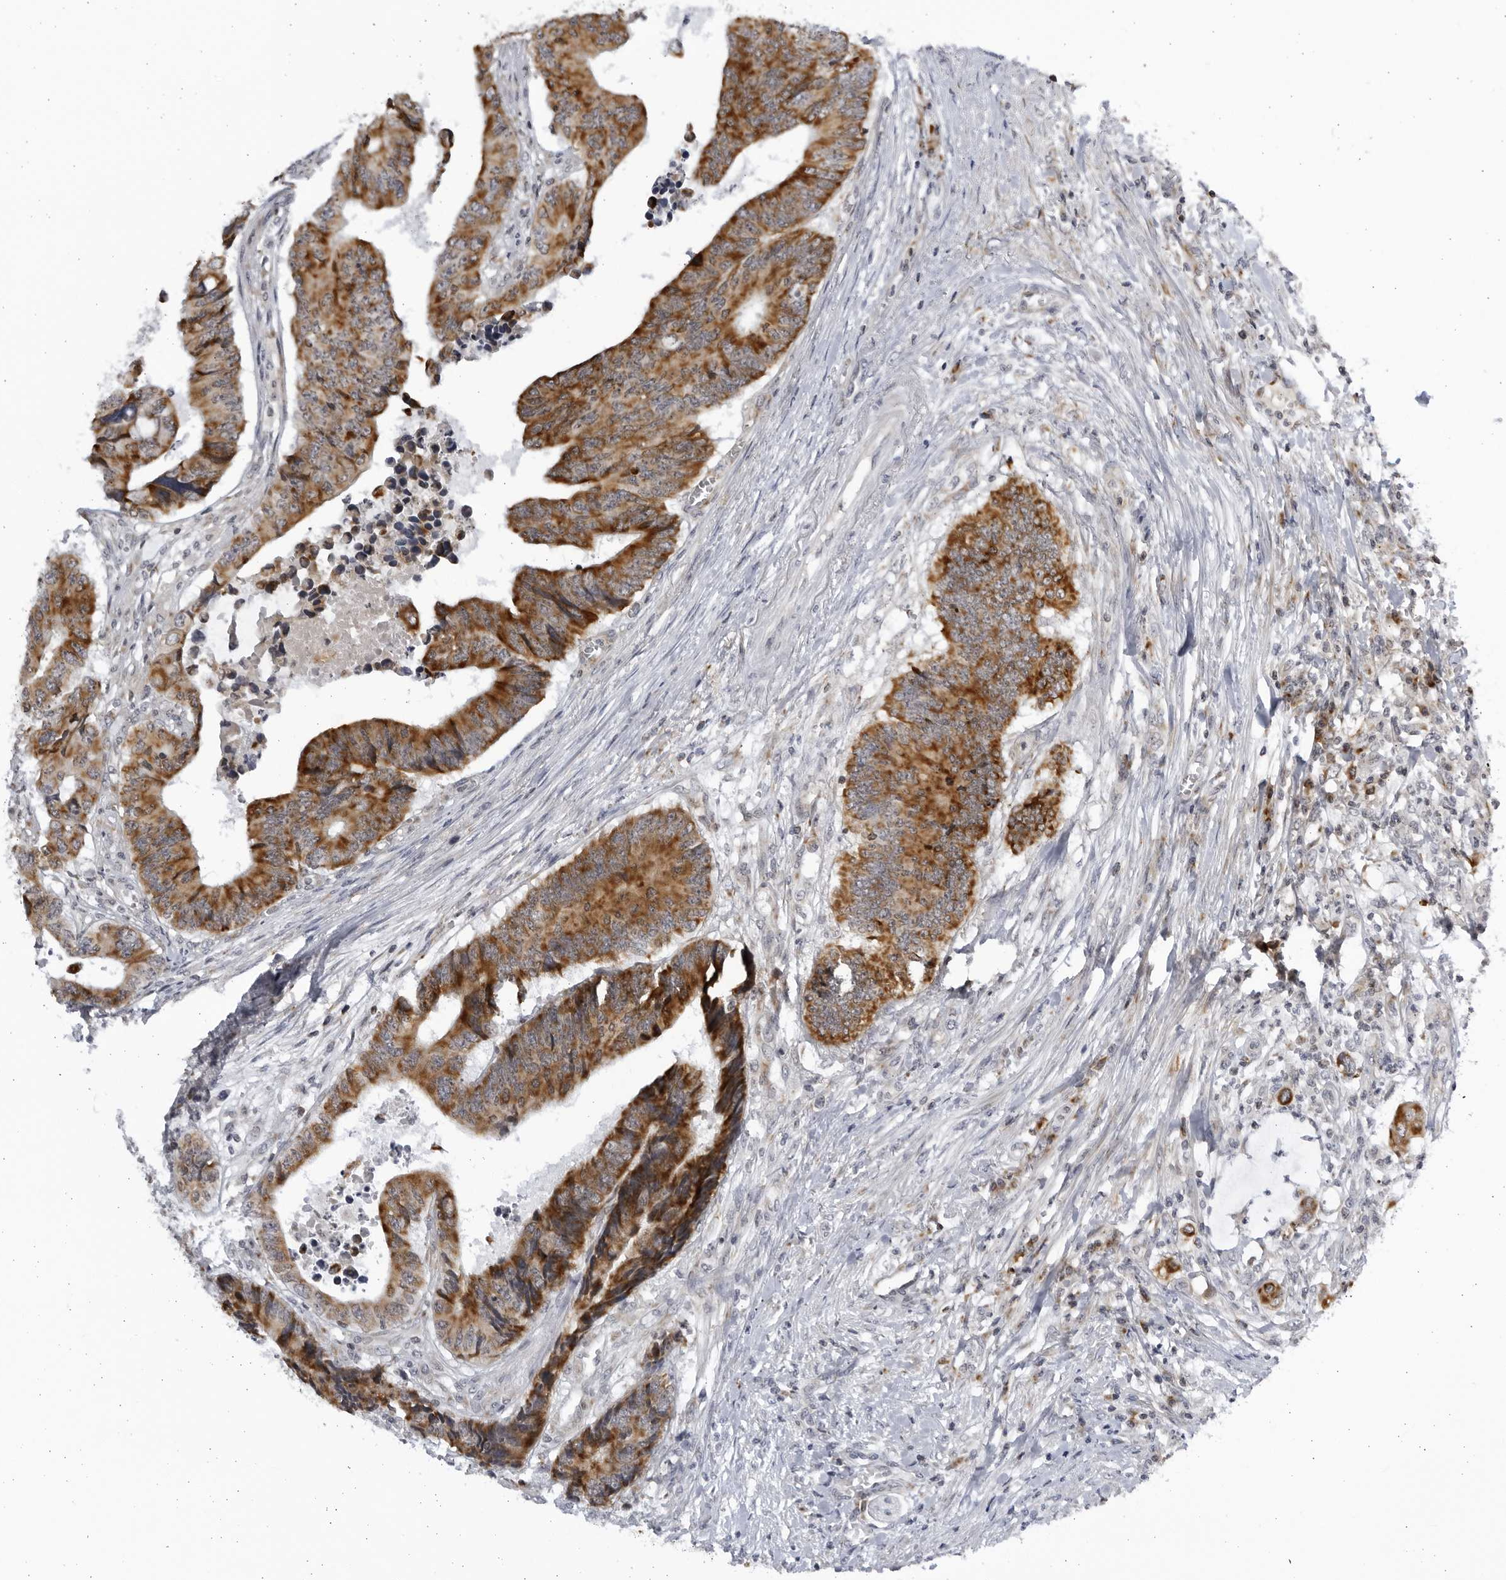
{"staining": {"intensity": "strong", "quantity": ">75%", "location": "cytoplasmic/membranous"}, "tissue": "colorectal cancer", "cell_type": "Tumor cells", "image_type": "cancer", "snomed": [{"axis": "morphology", "description": "Adenocarcinoma, NOS"}, {"axis": "topography", "description": "Rectum"}], "caption": "IHC histopathology image of colorectal cancer (adenocarcinoma) stained for a protein (brown), which reveals high levels of strong cytoplasmic/membranous positivity in about >75% of tumor cells.", "gene": "SLC25A22", "patient": {"sex": "male", "age": 84}}